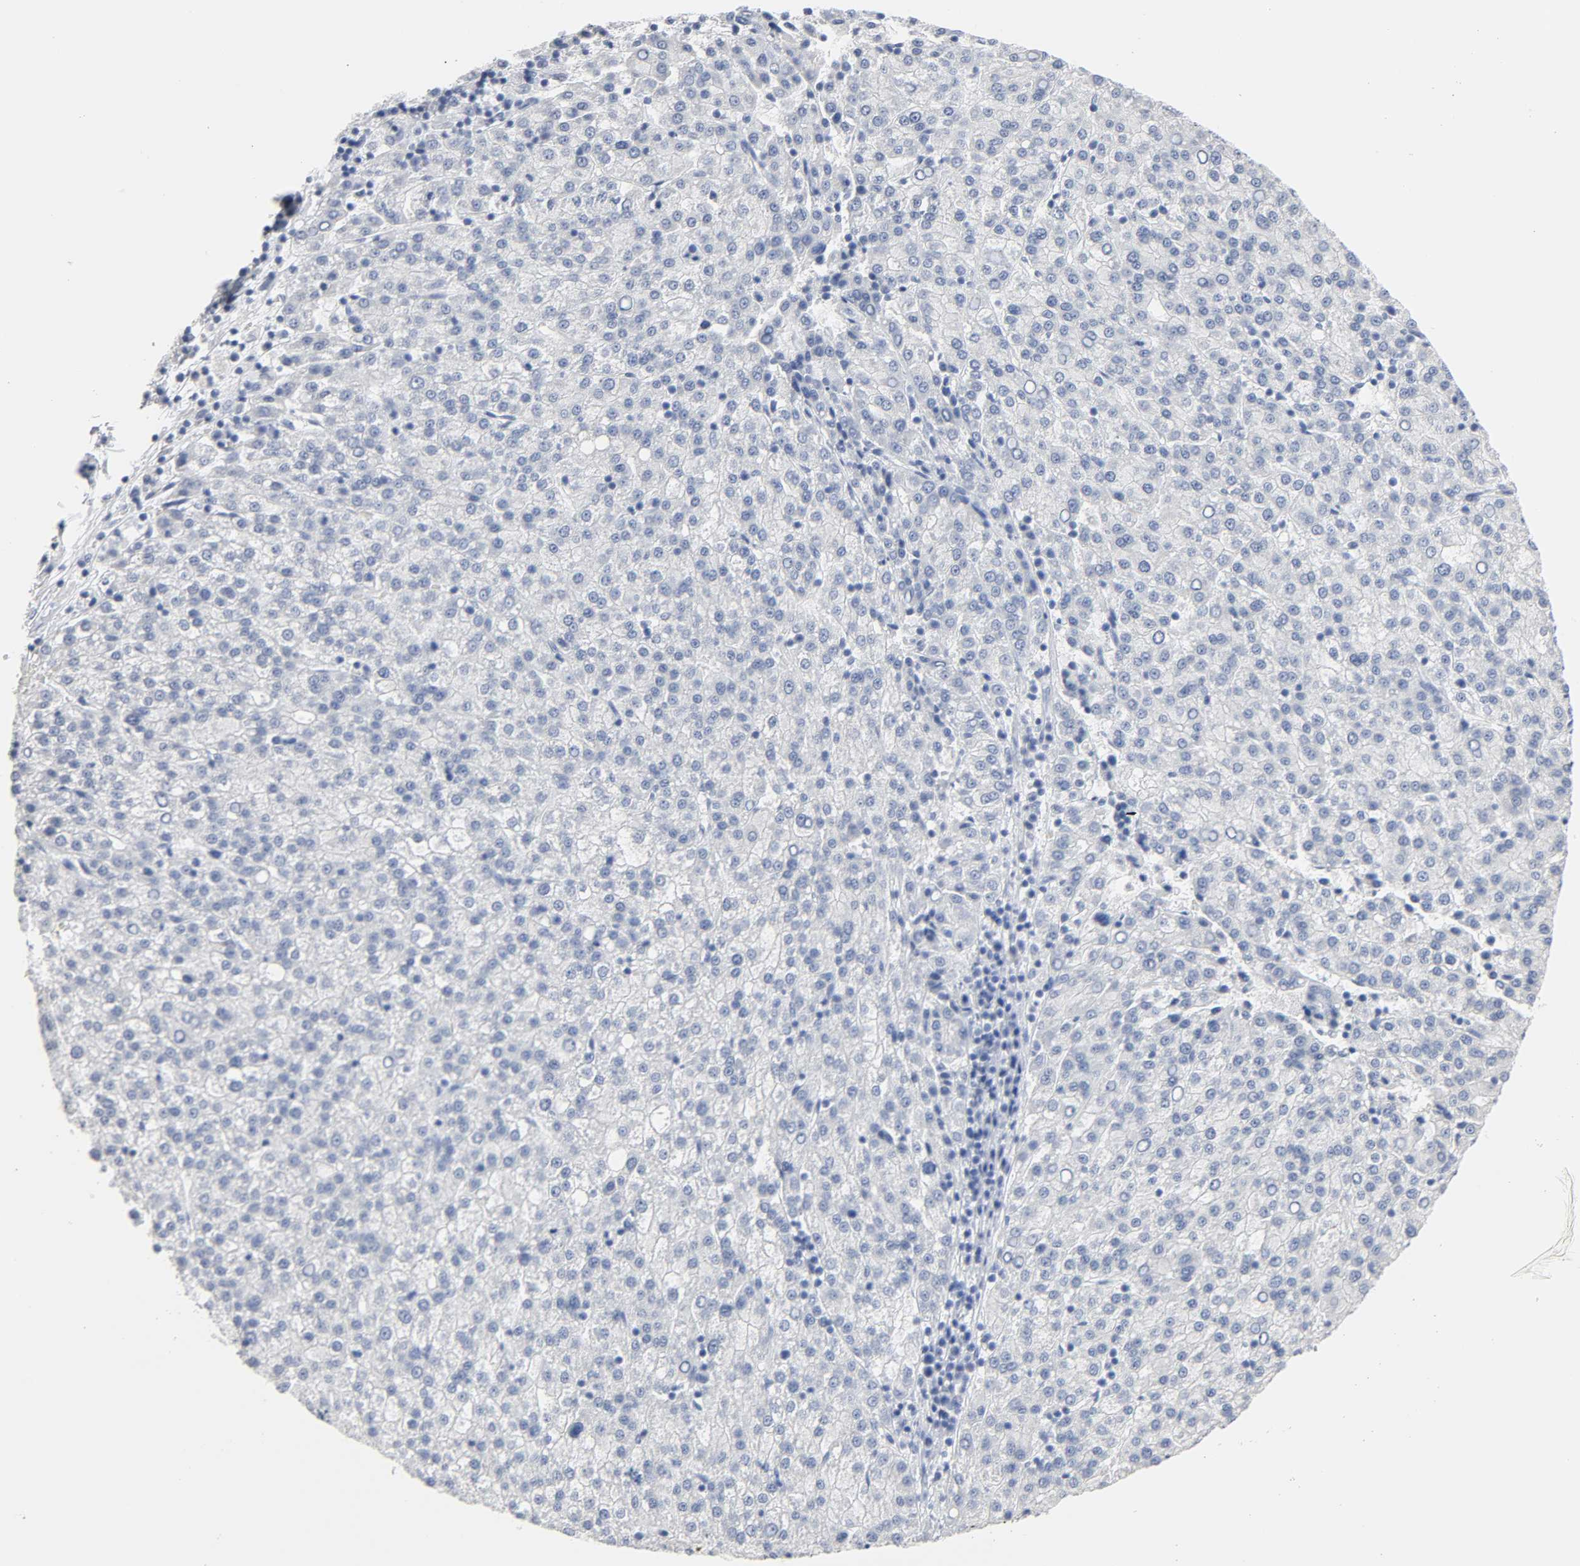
{"staining": {"intensity": "negative", "quantity": "none", "location": "none"}, "tissue": "liver cancer", "cell_type": "Tumor cells", "image_type": "cancer", "snomed": [{"axis": "morphology", "description": "Carcinoma, Hepatocellular, NOS"}, {"axis": "topography", "description": "Liver"}], "caption": "The histopathology image shows no staining of tumor cells in liver cancer.", "gene": "ACP3", "patient": {"sex": "female", "age": 58}}